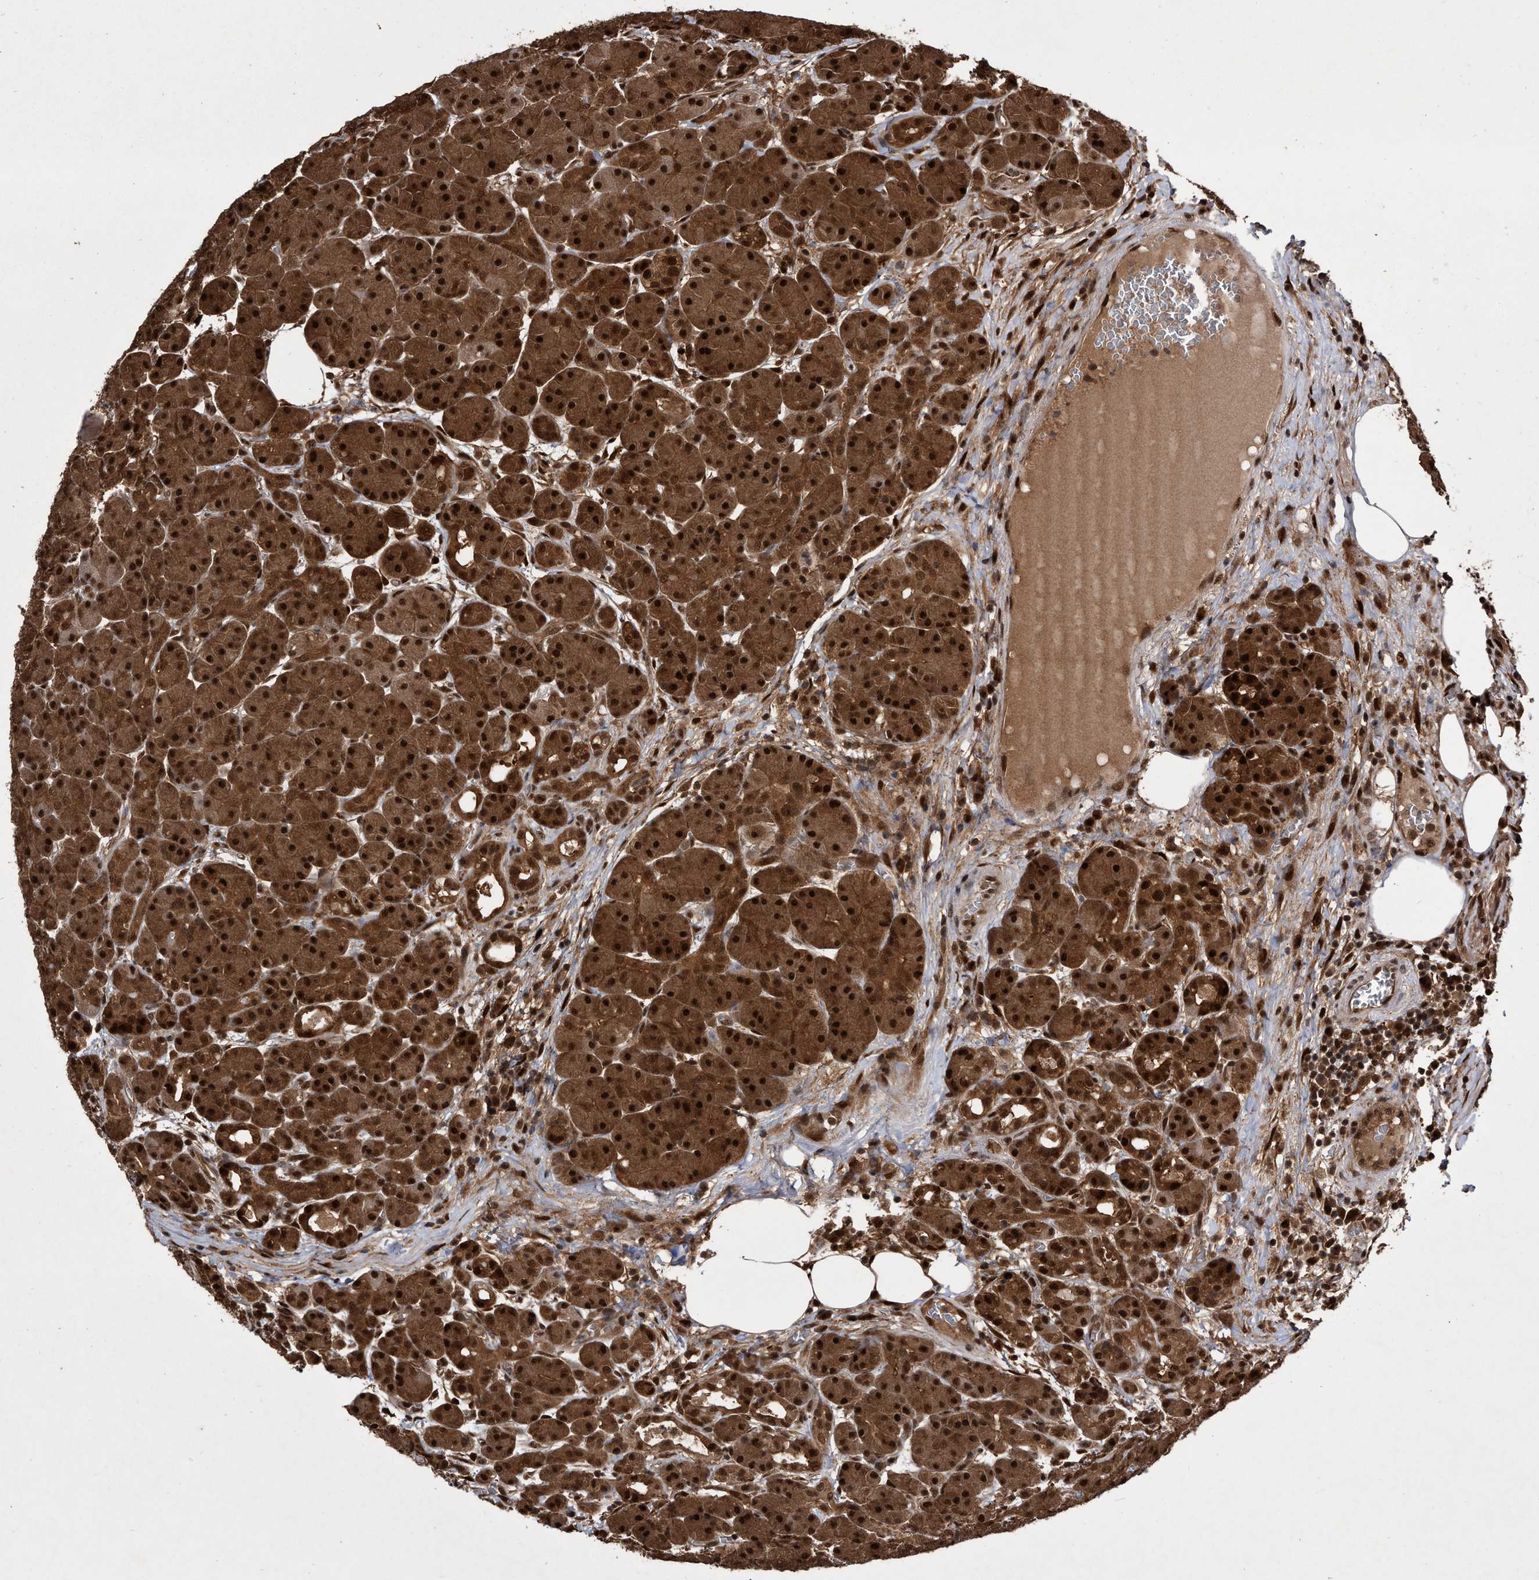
{"staining": {"intensity": "strong", "quantity": ">75%", "location": "cytoplasmic/membranous,nuclear"}, "tissue": "pancreas", "cell_type": "Exocrine glandular cells", "image_type": "normal", "snomed": [{"axis": "morphology", "description": "Normal tissue, NOS"}, {"axis": "topography", "description": "Pancreas"}], "caption": "The micrograph shows immunohistochemical staining of unremarkable pancreas. There is strong cytoplasmic/membranous,nuclear staining is seen in approximately >75% of exocrine glandular cells.", "gene": "RAD23B", "patient": {"sex": "male", "age": 63}}